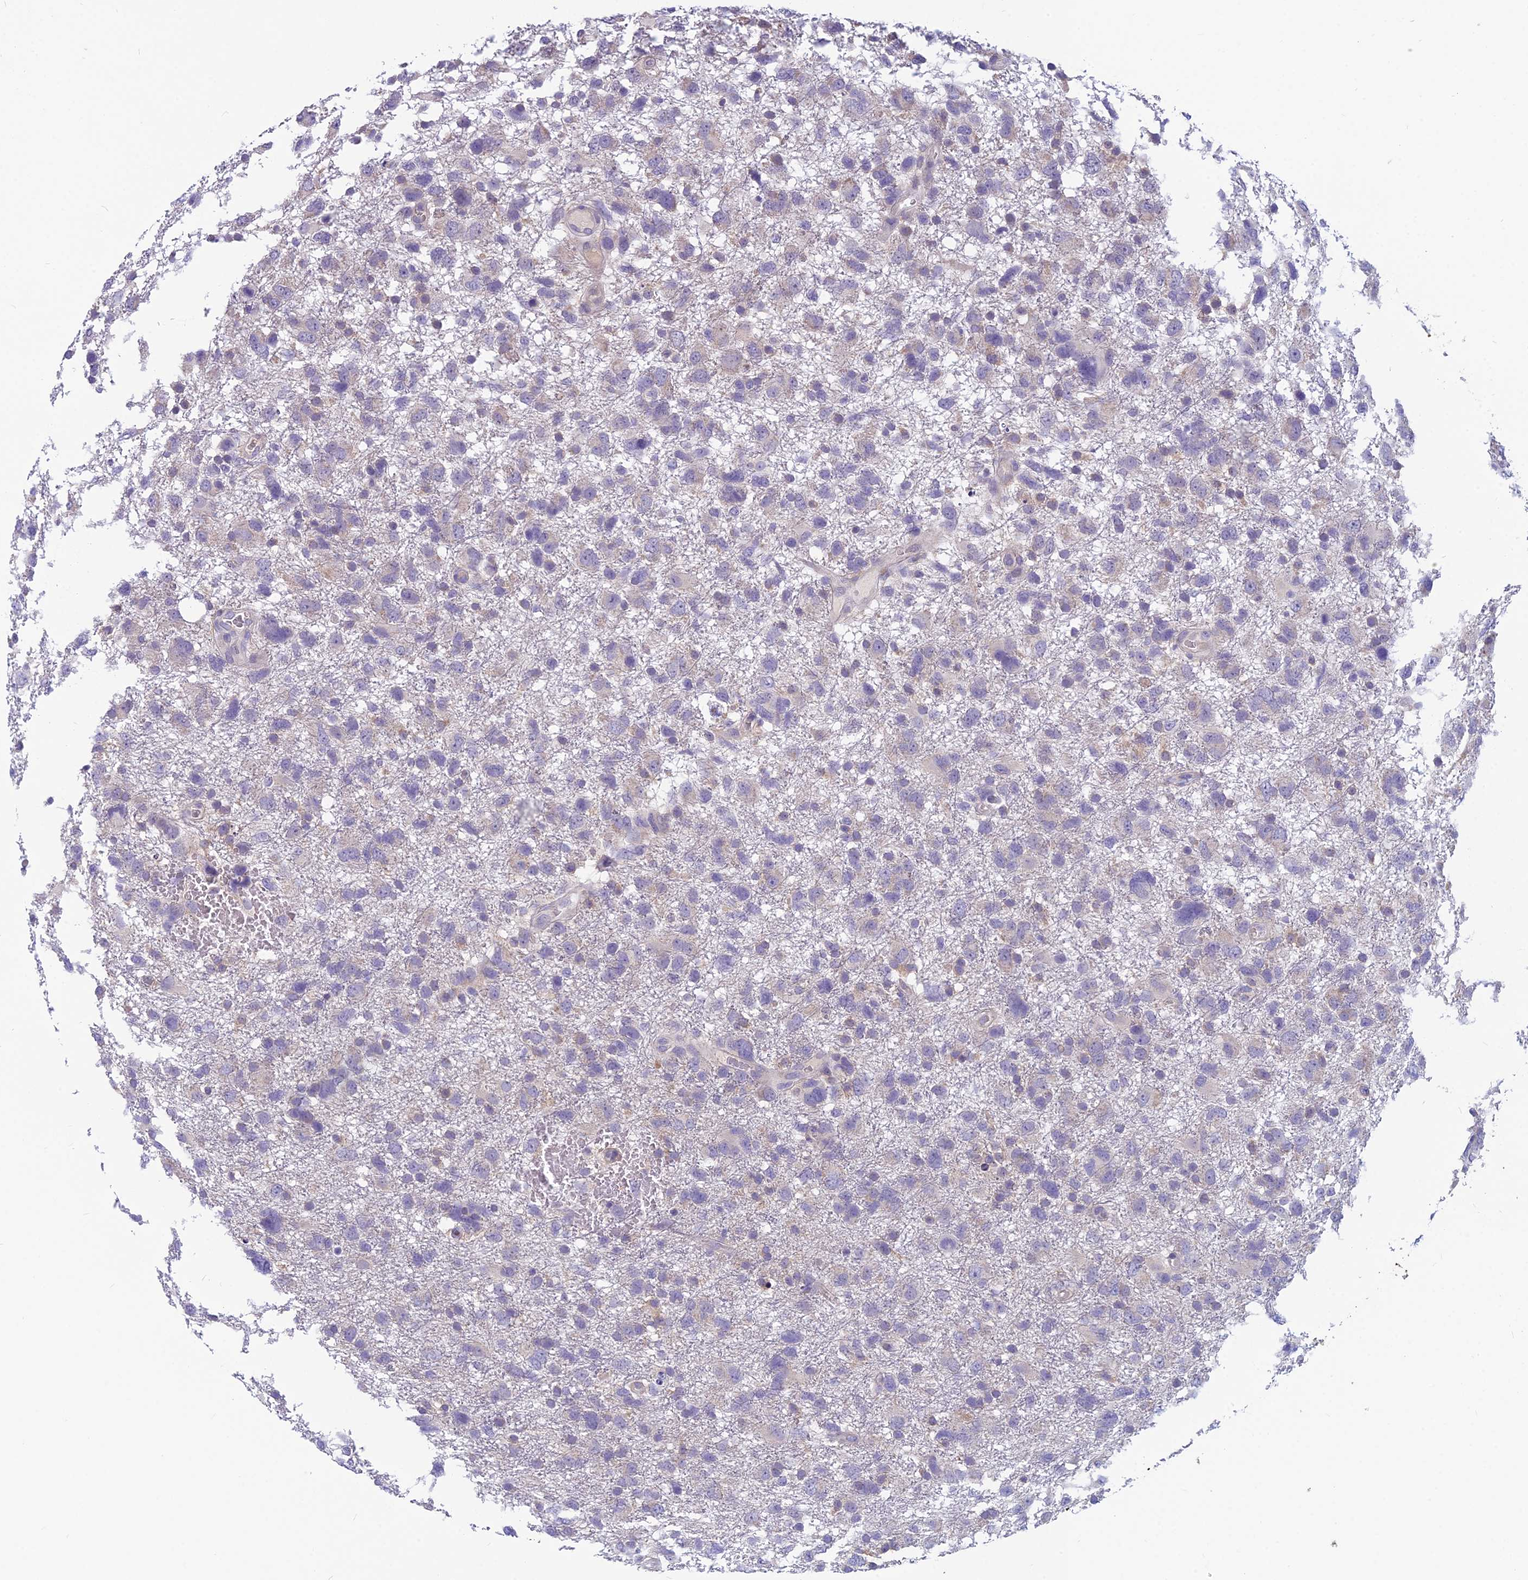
{"staining": {"intensity": "negative", "quantity": "none", "location": "none"}, "tissue": "glioma", "cell_type": "Tumor cells", "image_type": "cancer", "snomed": [{"axis": "morphology", "description": "Glioma, malignant, High grade"}, {"axis": "topography", "description": "Brain"}], "caption": "Histopathology image shows no significant protein positivity in tumor cells of glioma.", "gene": "RBM41", "patient": {"sex": "male", "age": 61}}